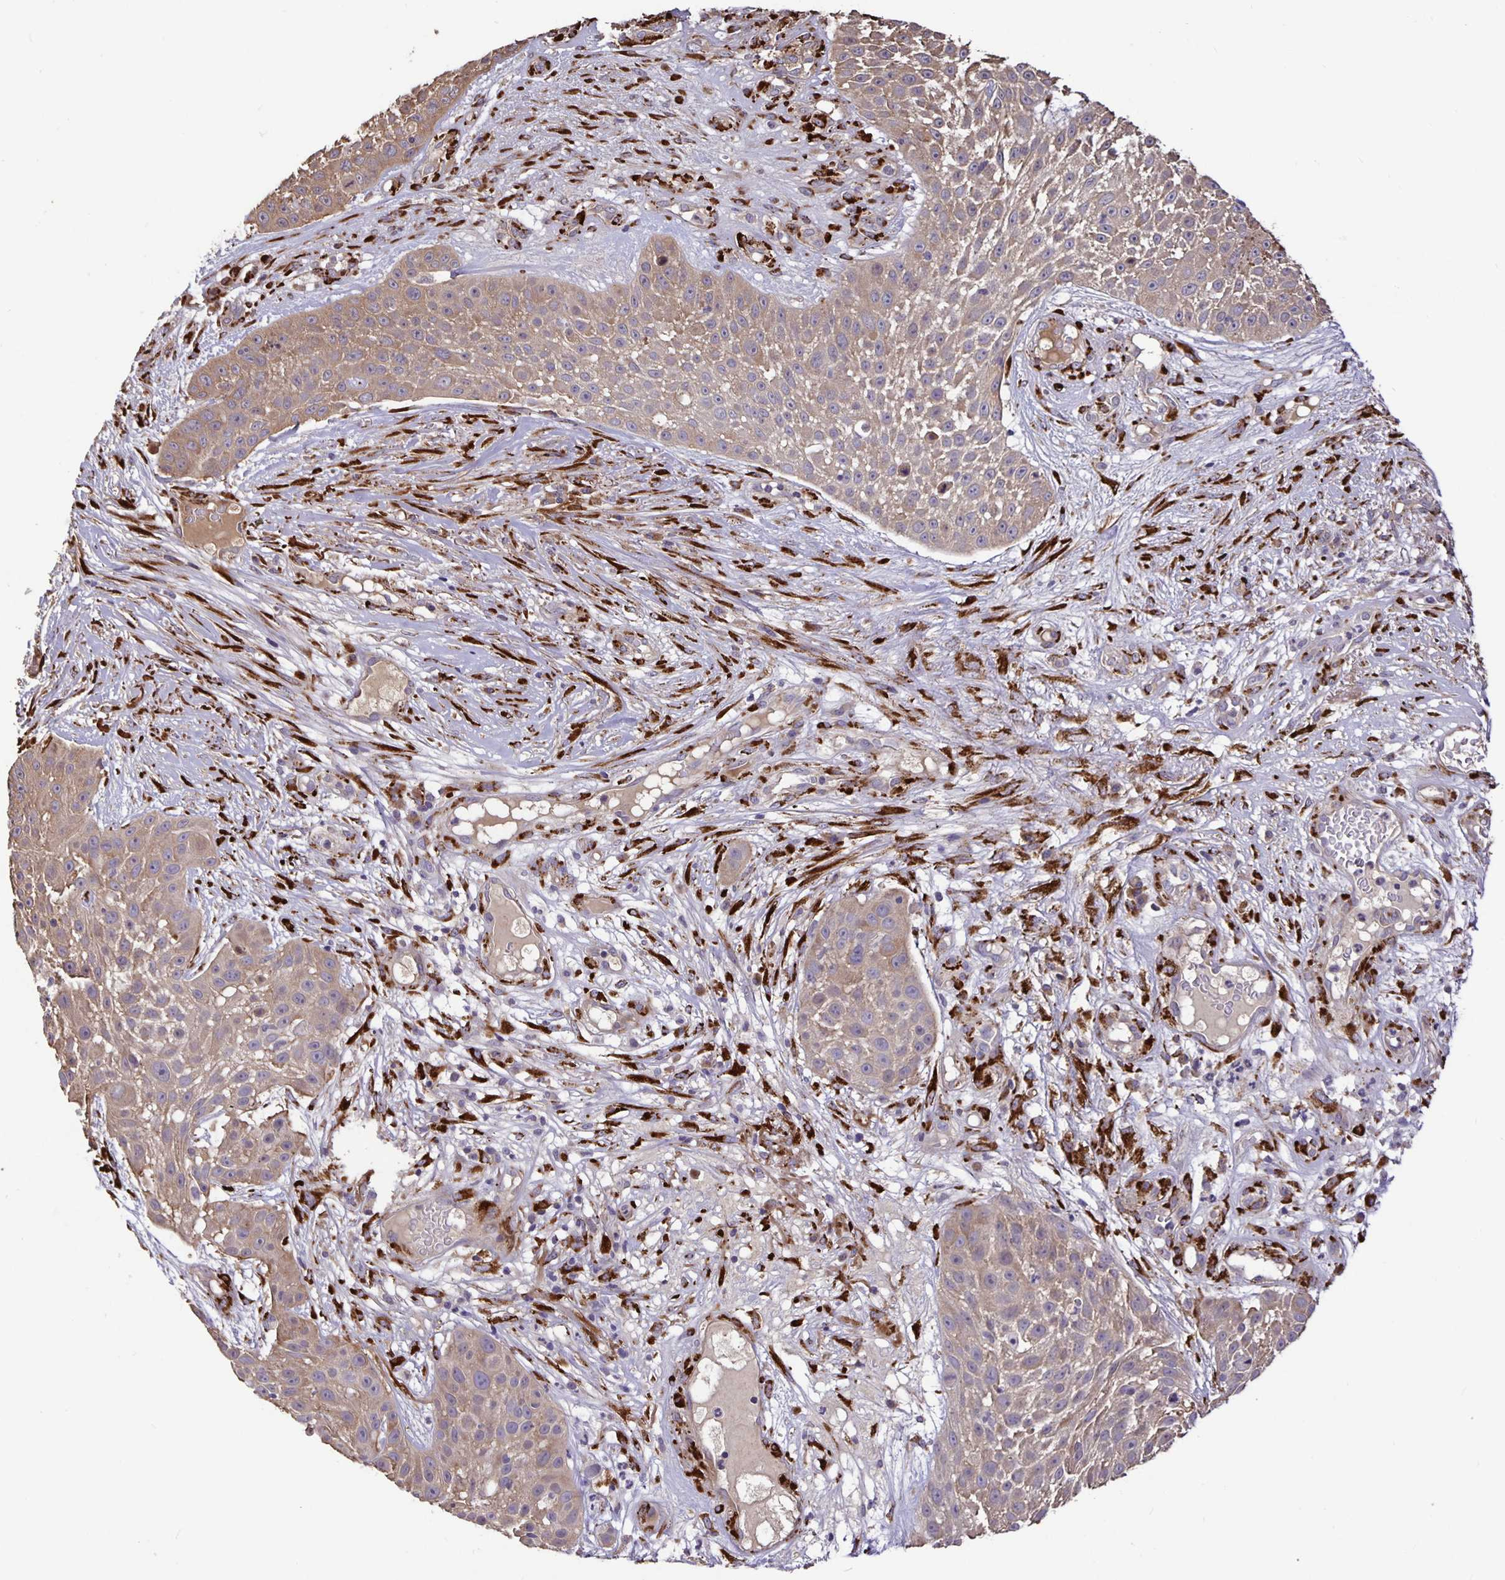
{"staining": {"intensity": "moderate", "quantity": ">75%", "location": "cytoplasmic/membranous"}, "tissue": "skin cancer", "cell_type": "Tumor cells", "image_type": "cancer", "snomed": [{"axis": "morphology", "description": "Squamous cell carcinoma, NOS"}, {"axis": "topography", "description": "Skin"}], "caption": "Immunohistochemical staining of skin squamous cell carcinoma displays medium levels of moderate cytoplasmic/membranous positivity in about >75% of tumor cells. (brown staining indicates protein expression, while blue staining denotes nuclei).", "gene": "EML6", "patient": {"sex": "female", "age": 86}}